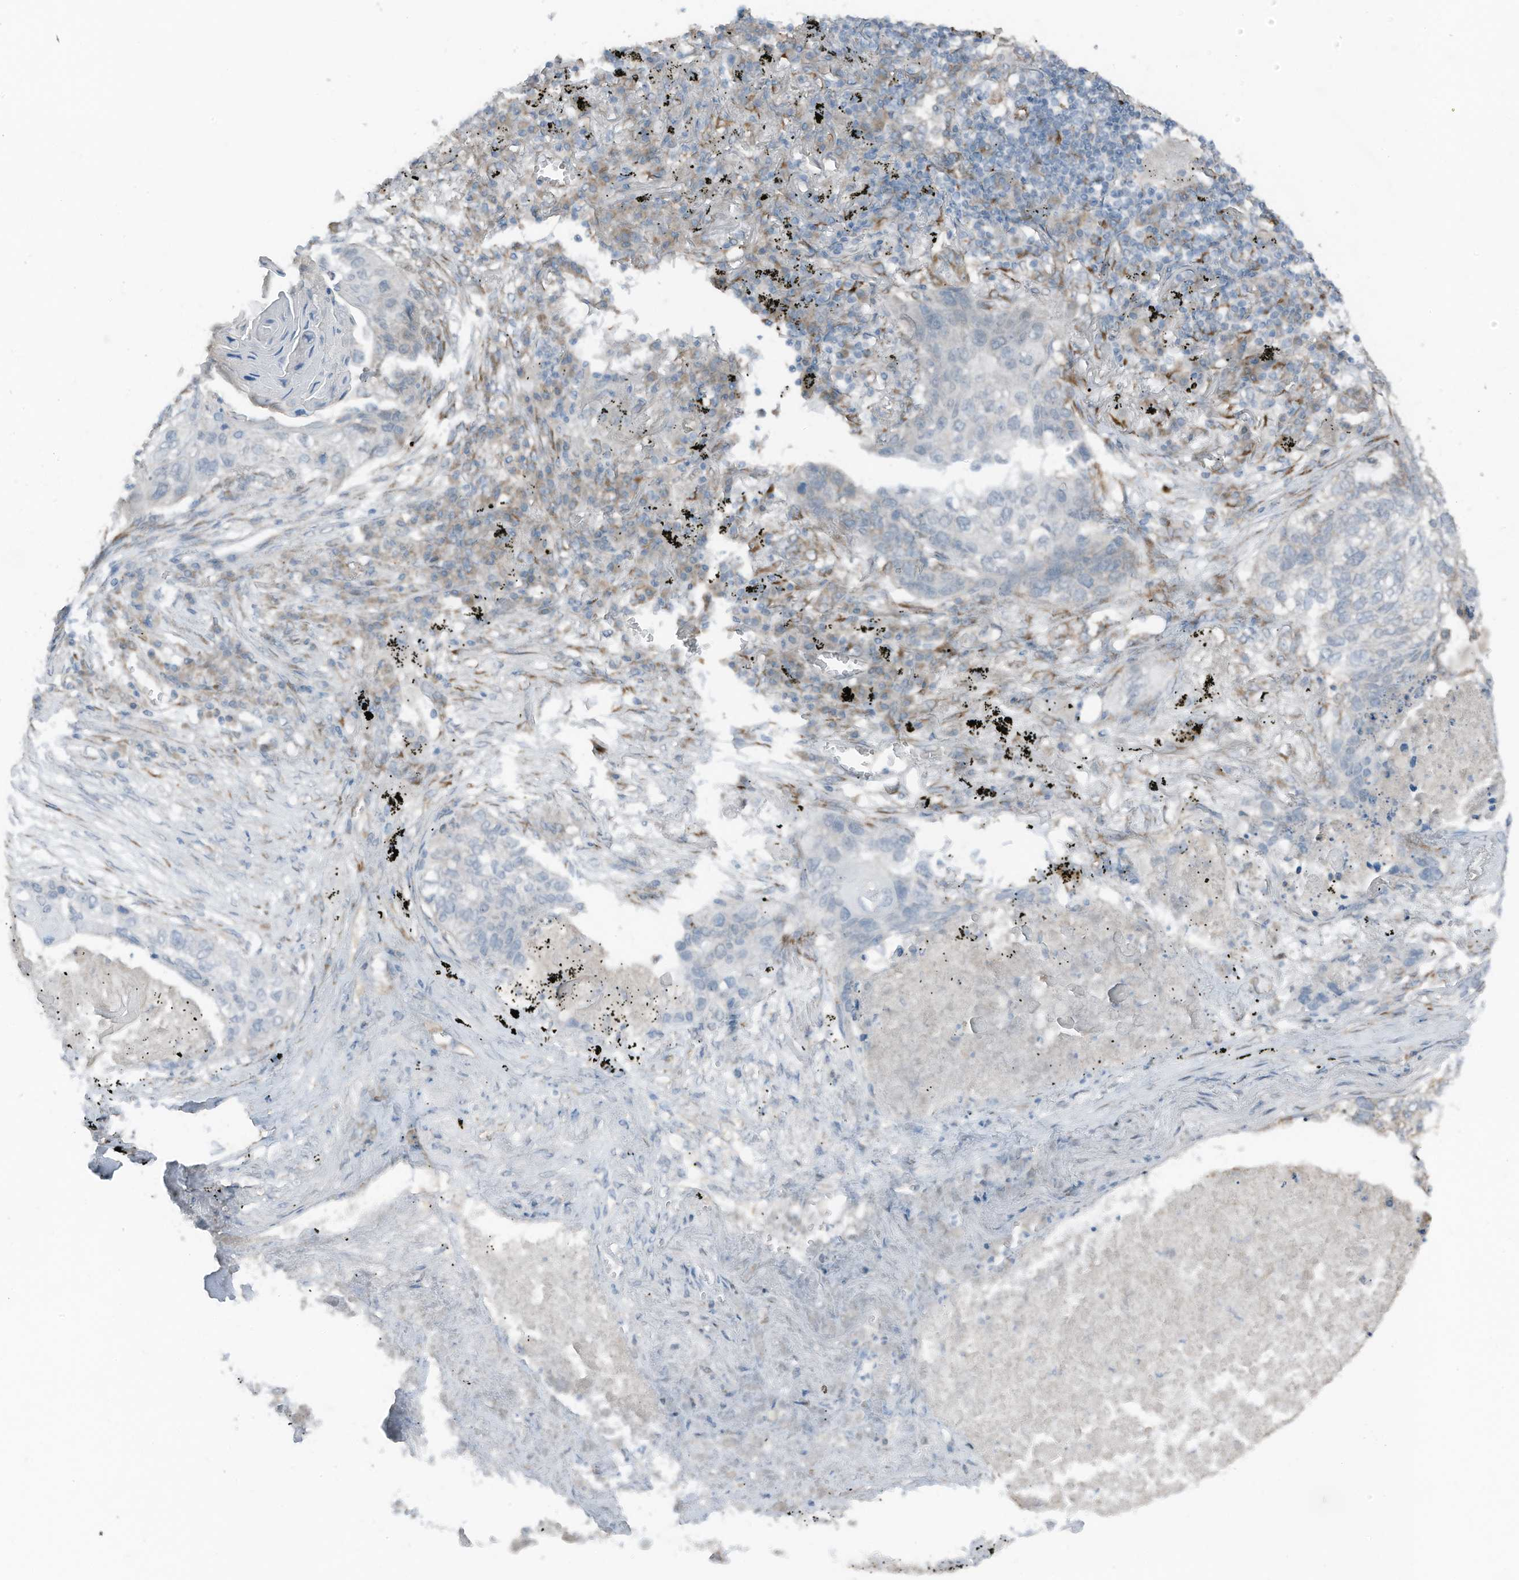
{"staining": {"intensity": "negative", "quantity": "none", "location": "none"}, "tissue": "lung cancer", "cell_type": "Tumor cells", "image_type": "cancer", "snomed": [{"axis": "morphology", "description": "Squamous cell carcinoma, NOS"}, {"axis": "topography", "description": "Lung"}], "caption": "Immunohistochemistry (IHC) photomicrograph of neoplastic tissue: lung cancer stained with DAB shows no significant protein expression in tumor cells.", "gene": "ARHGEF33", "patient": {"sex": "female", "age": 63}}